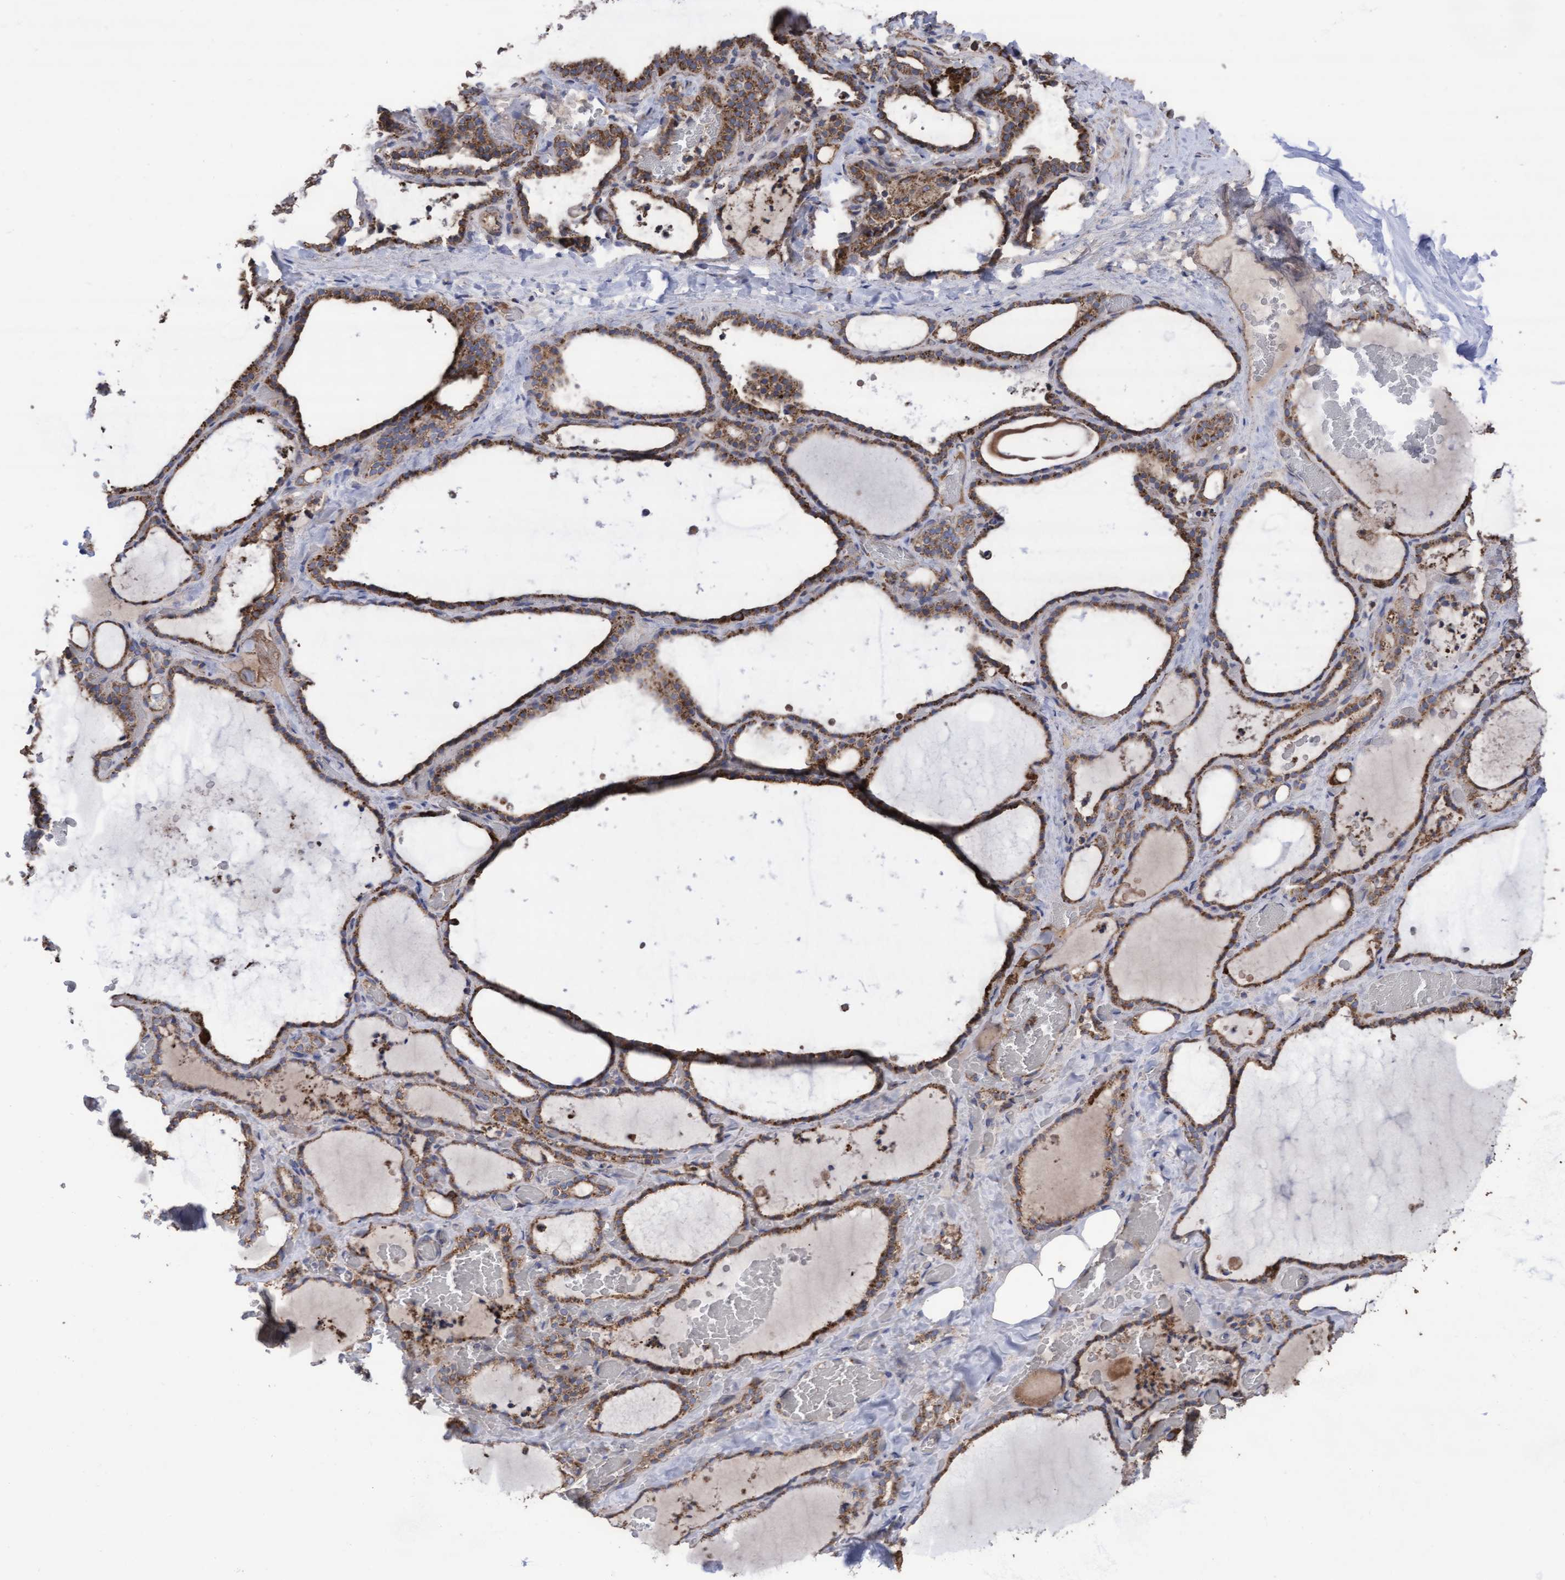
{"staining": {"intensity": "moderate", "quantity": ">75%", "location": "cytoplasmic/membranous"}, "tissue": "thyroid gland", "cell_type": "Glandular cells", "image_type": "normal", "snomed": [{"axis": "morphology", "description": "Normal tissue, NOS"}, {"axis": "topography", "description": "Thyroid gland"}], "caption": "Immunohistochemistry (IHC) staining of unremarkable thyroid gland, which exhibits medium levels of moderate cytoplasmic/membranous expression in approximately >75% of glandular cells indicating moderate cytoplasmic/membranous protein staining. The staining was performed using DAB (brown) for protein detection and nuclei were counterstained in hematoxylin (blue).", "gene": "COBL", "patient": {"sex": "female", "age": 22}}